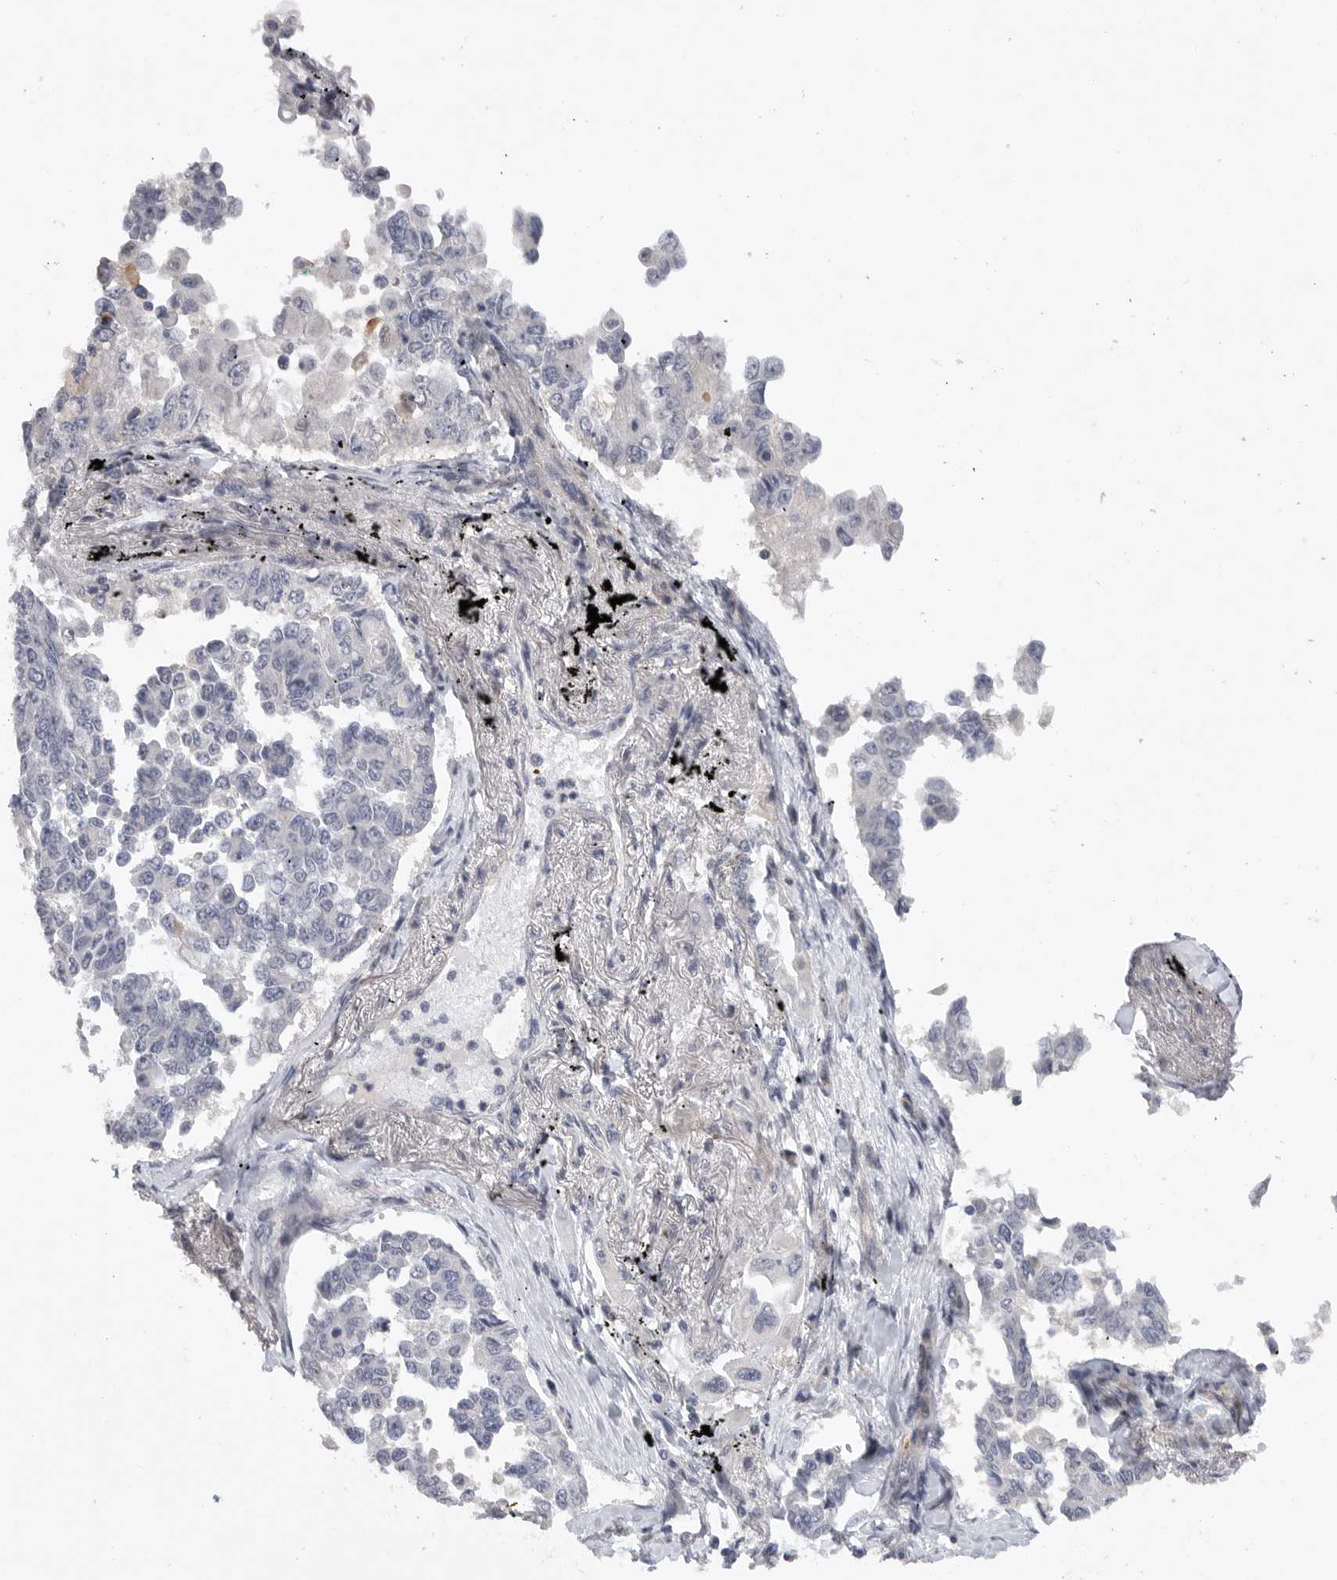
{"staining": {"intensity": "moderate", "quantity": "<25%", "location": "cytoplasmic/membranous"}, "tissue": "lung cancer", "cell_type": "Tumor cells", "image_type": "cancer", "snomed": [{"axis": "morphology", "description": "Adenocarcinoma, NOS"}, {"axis": "topography", "description": "Lung"}], "caption": "An image of human lung cancer (adenocarcinoma) stained for a protein exhibits moderate cytoplasmic/membranous brown staining in tumor cells.", "gene": "FBXO43", "patient": {"sex": "female", "age": 67}}